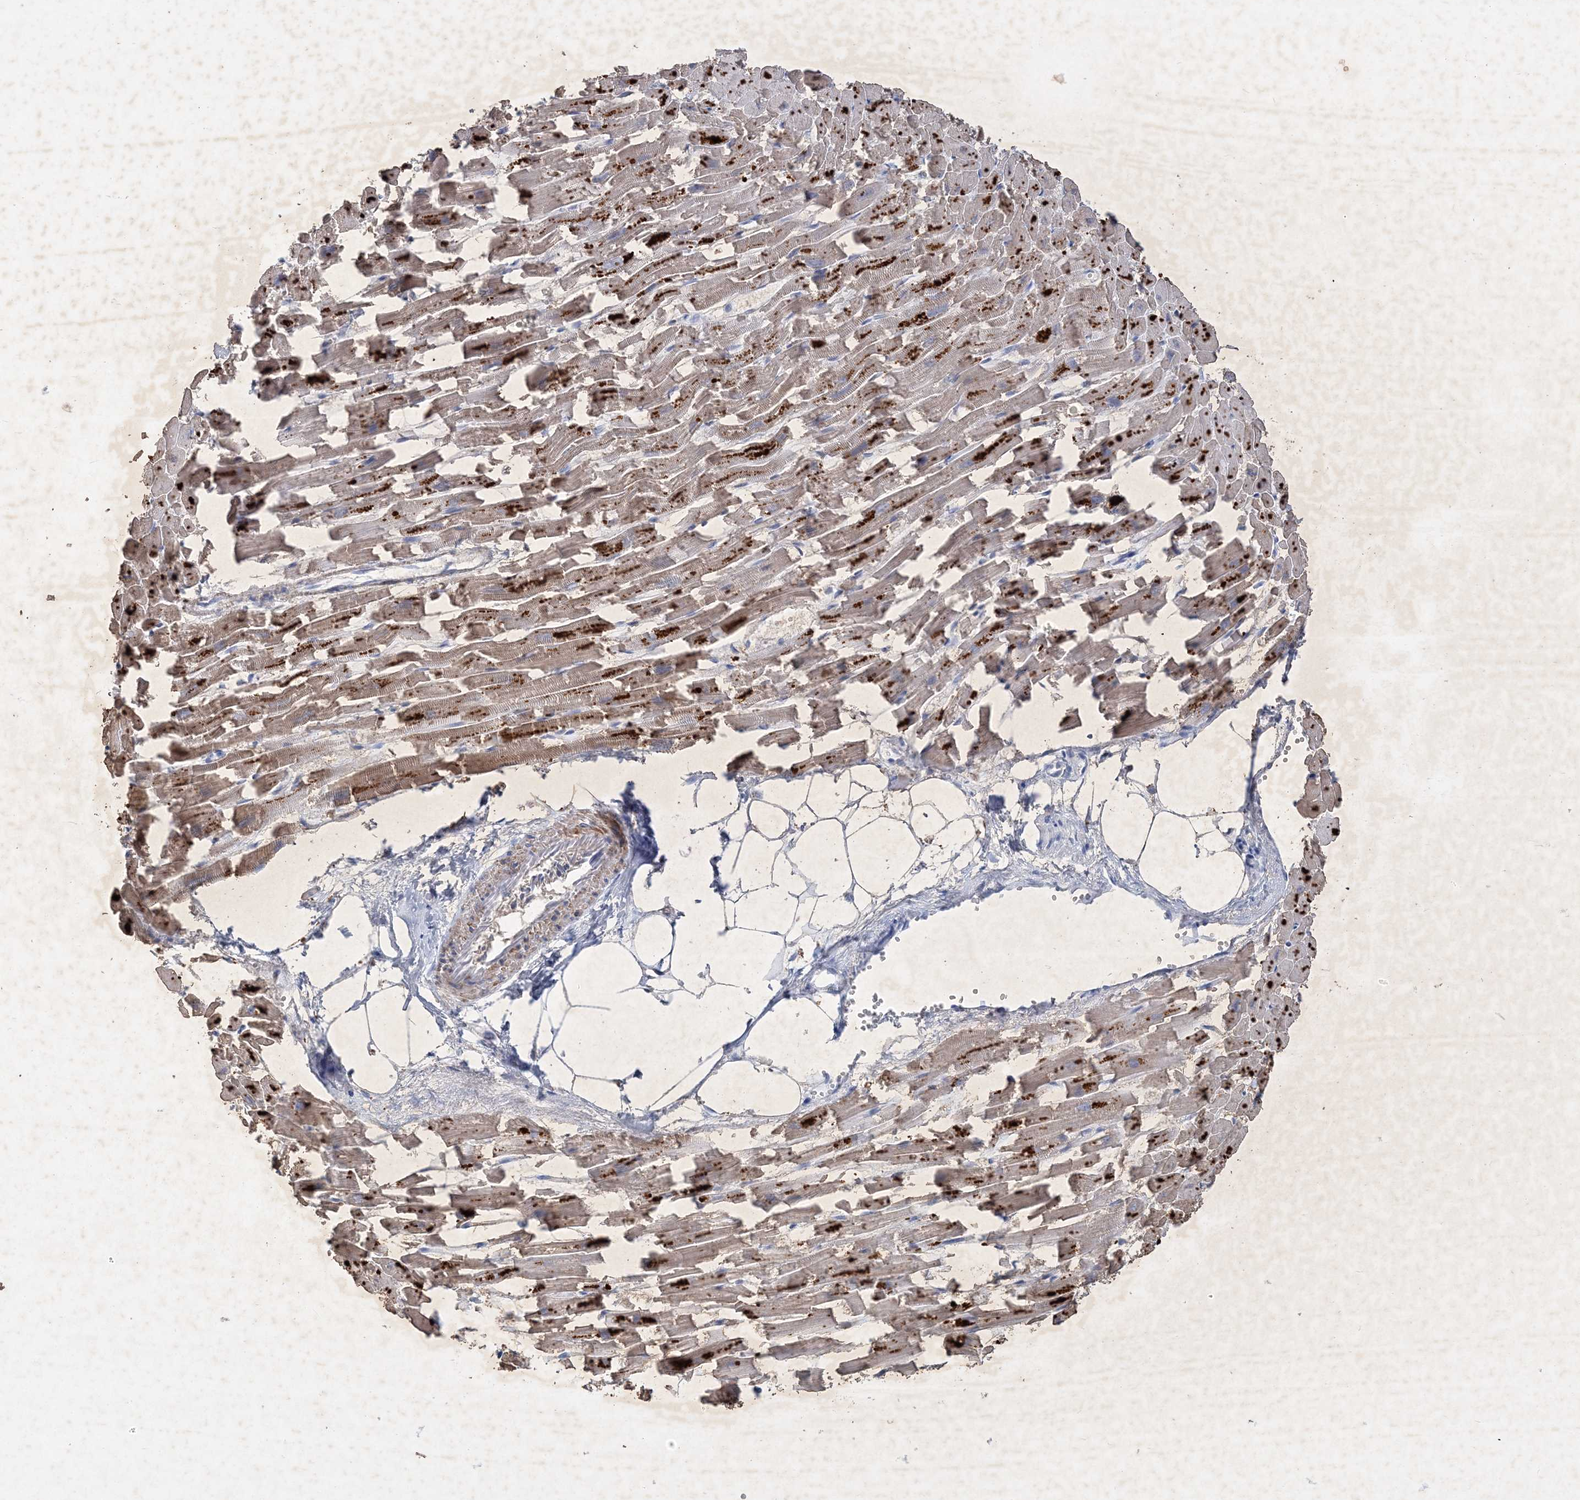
{"staining": {"intensity": "moderate", "quantity": ">75%", "location": "cytoplasmic/membranous"}, "tissue": "heart muscle", "cell_type": "Cardiomyocytes", "image_type": "normal", "snomed": [{"axis": "morphology", "description": "Normal tissue, NOS"}, {"axis": "topography", "description": "Heart"}], "caption": "Heart muscle stained for a protein (brown) demonstrates moderate cytoplasmic/membranous positive positivity in about >75% of cardiomyocytes.", "gene": "C11orf58", "patient": {"sex": "female", "age": 64}}